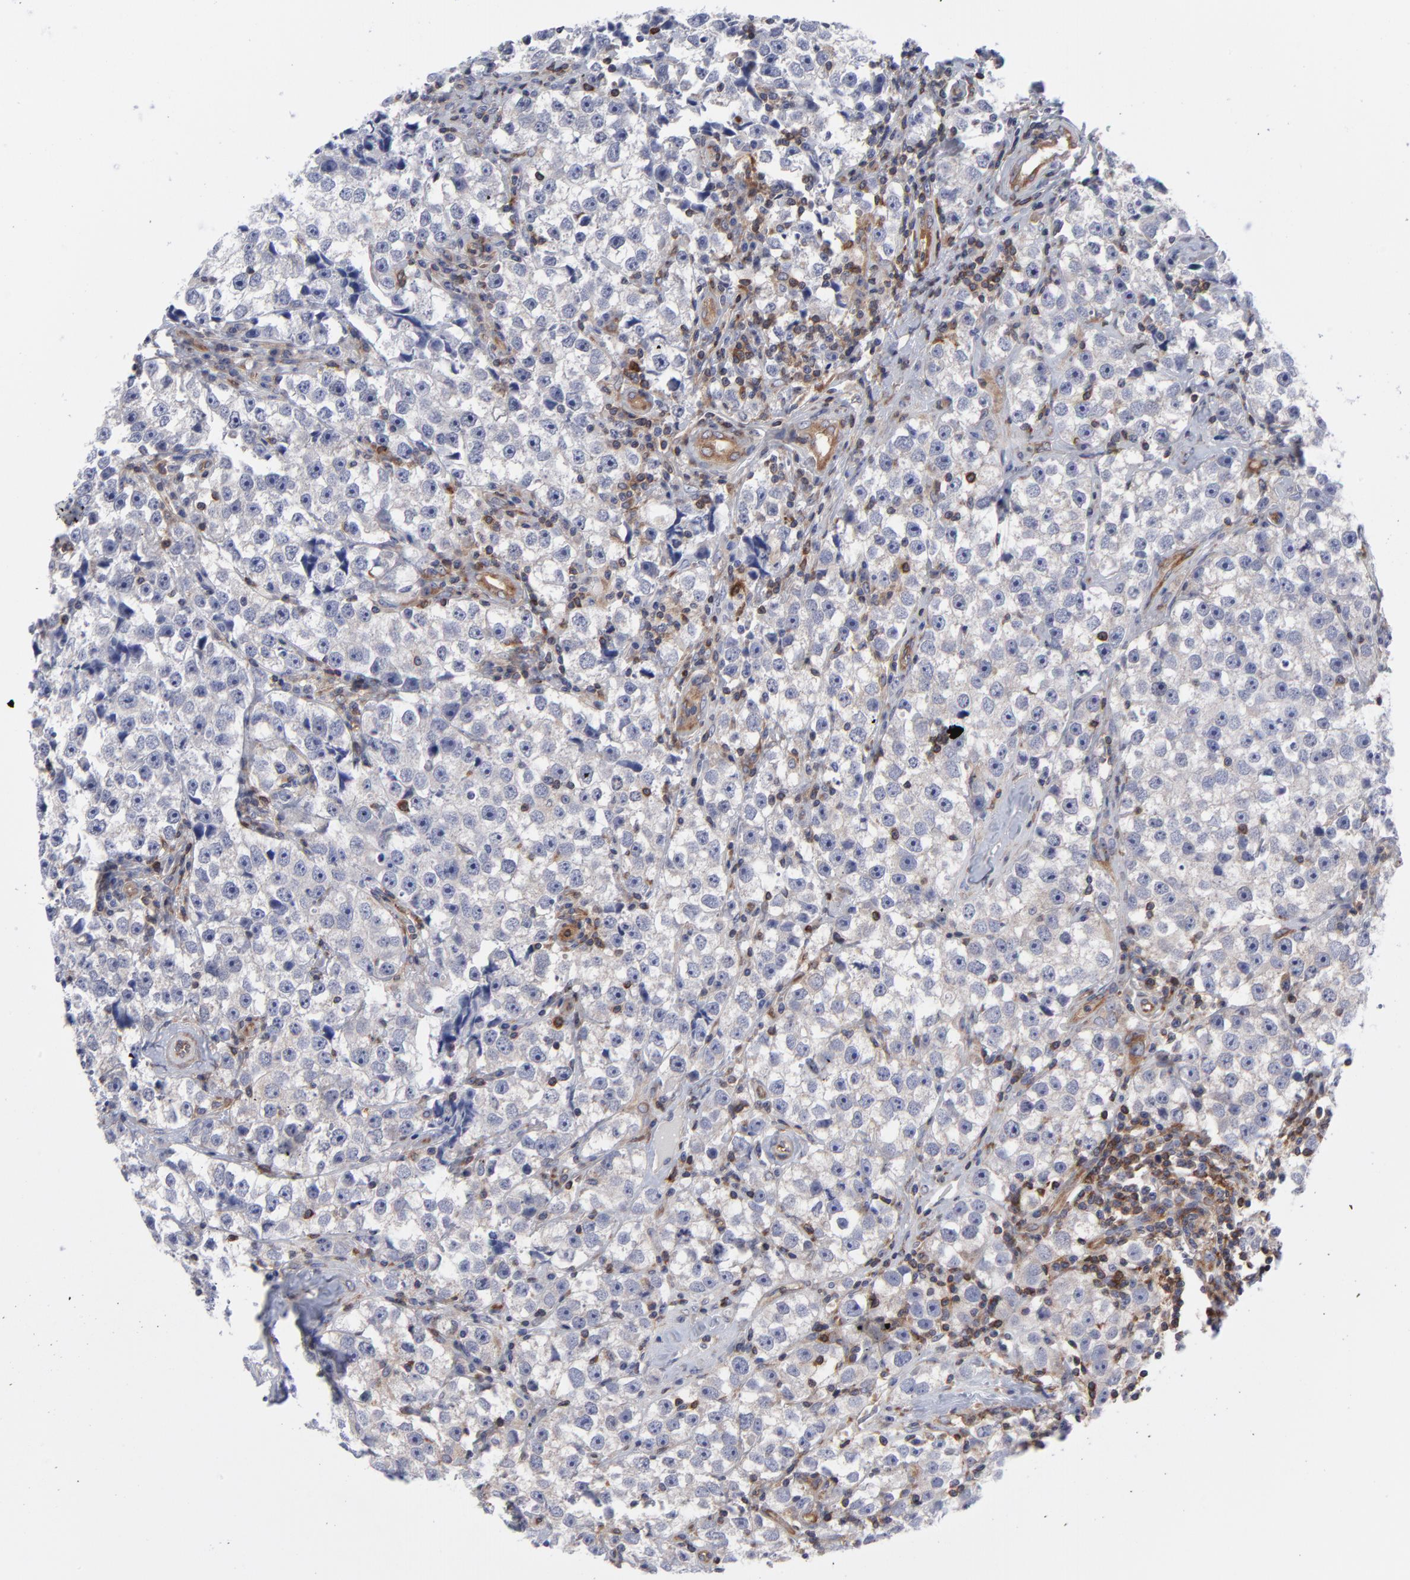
{"staining": {"intensity": "negative", "quantity": "none", "location": "none"}, "tissue": "testis cancer", "cell_type": "Tumor cells", "image_type": "cancer", "snomed": [{"axis": "morphology", "description": "Seminoma, NOS"}, {"axis": "topography", "description": "Testis"}], "caption": "A high-resolution image shows immunohistochemistry staining of seminoma (testis), which exhibits no significant positivity in tumor cells.", "gene": "NFKBIA", "patient": {"sex": "male", "age": 32}}